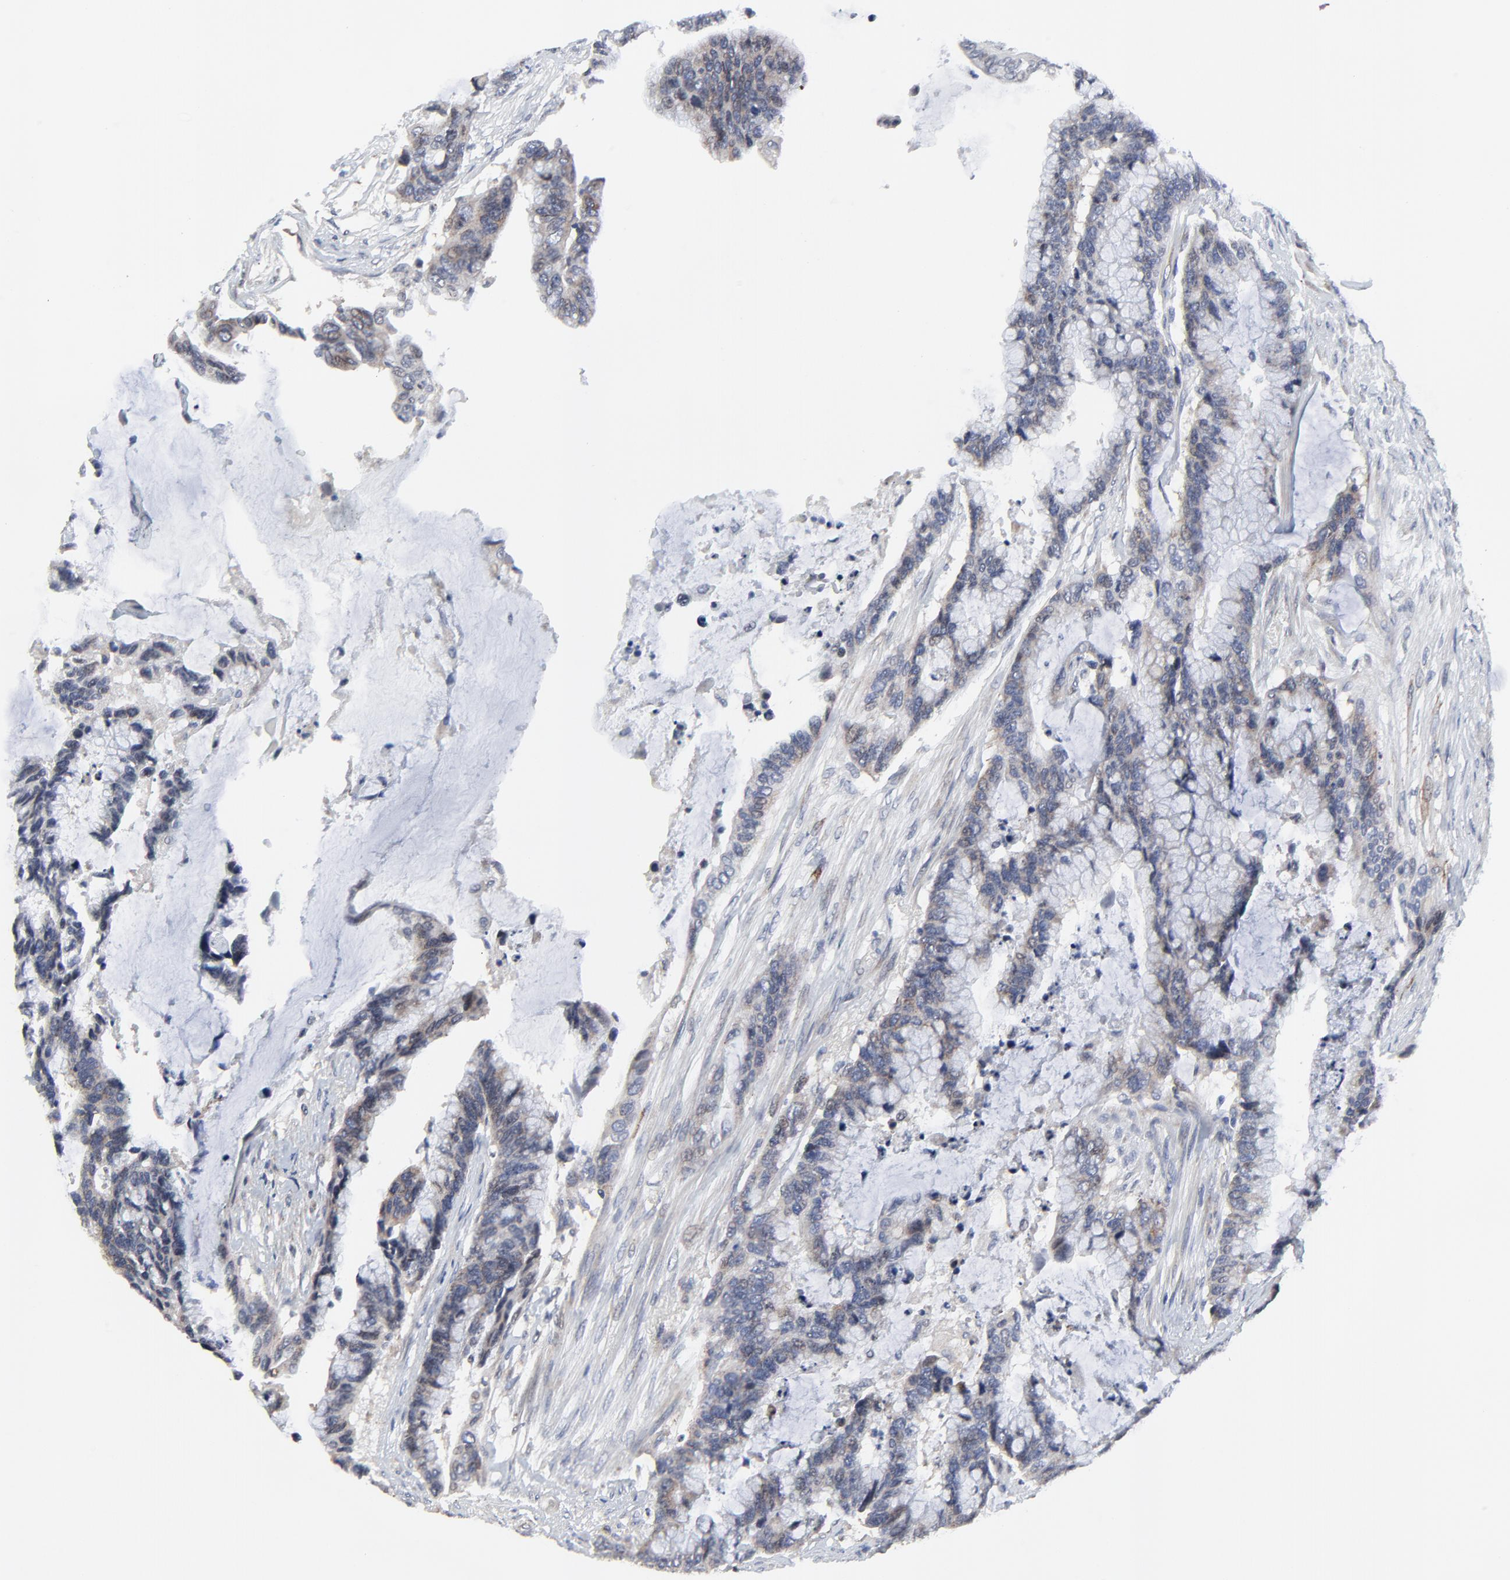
{"staining": {"intensity": "weak", "quantity": "25%-75%", "location": "cytoplasmic/membranous"}, "tissue": "colorectal cancer", "cell_type": "Tumor cells", "image_type": "cancer", "snomed": [{"axis": "morphology", "description": "Adenocarcinoma, NOS"}, {"axis": "topography", "description": "Rectum"}], "caption": "Immunohistochemical staining of colorectal adenocarcinoma displays weak cytoplasmic/membranous protein positivity in approximately 25%-75% of tumor cells.", "gene": "NLGN3", "patient": {"sex": "female", "age": 59}}